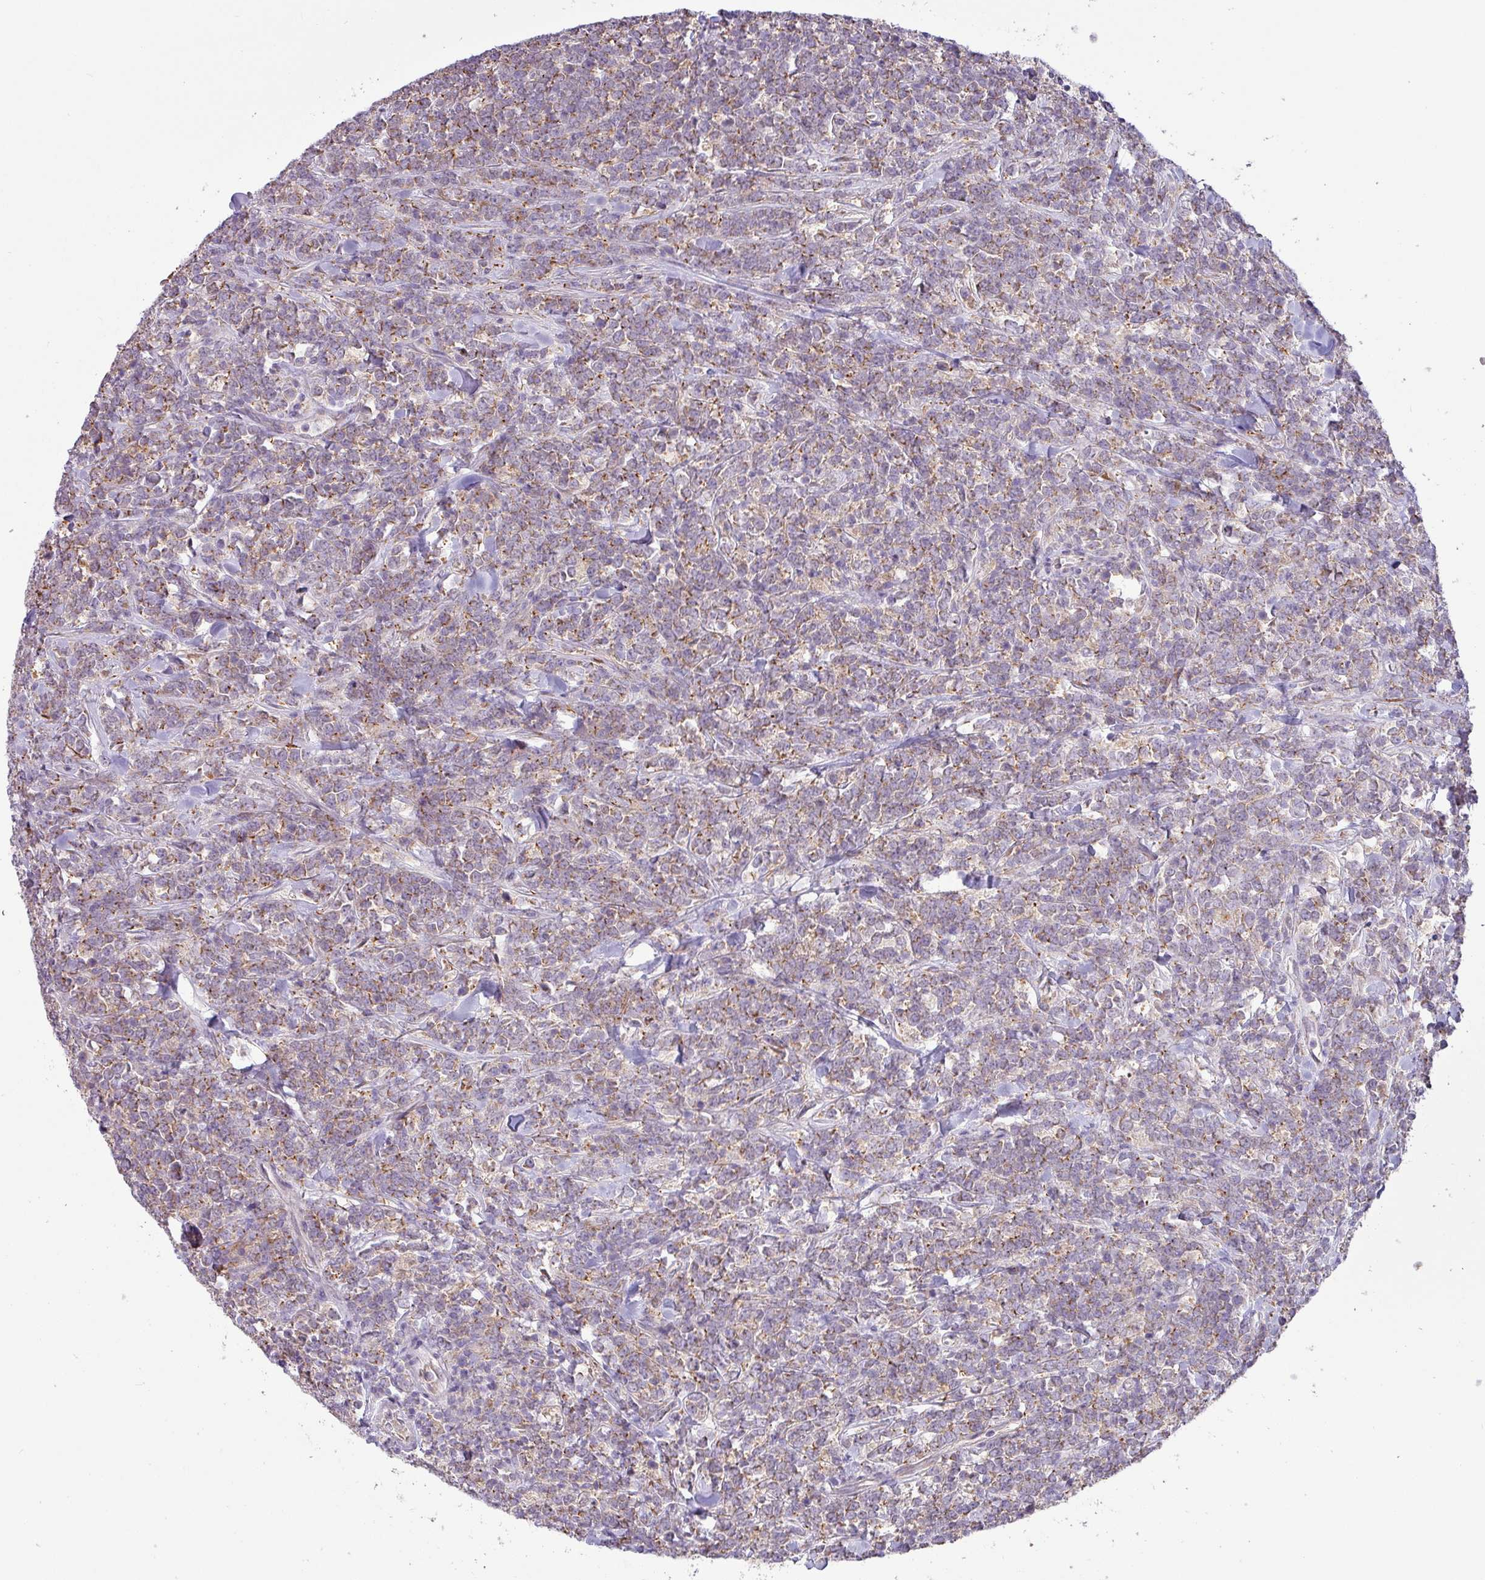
{"staining": {"intensity": "moderate", "quantity": "25%-75%", "location": "cytoplasmic/membranous"}, "tissue": "lymphoma", "cell_type": "Tumor cells", "image_type": "cancer", "snomed": [{"axis": "morphology", "description": "Malignant lymphoma, non-Hodgkin's type, High grade"}, {"axis": "topography", "description": "Small intestine"}, {"axis": "topography", "description": "Colon"}], "caption": "Lymphoma stained with DAB (3,3'-diaminobenzidine) IHC shows medium levels of moderate cytoplasmic/membranous expression in approximately 25%-75% of tumor cells. The protein is stained brown, and the nuclei are stained in blue (DAB IHC with brightfield microscopy, high magnification).", "gene": "GALNT12", "patient": {"sex": "male", "age": 8}}